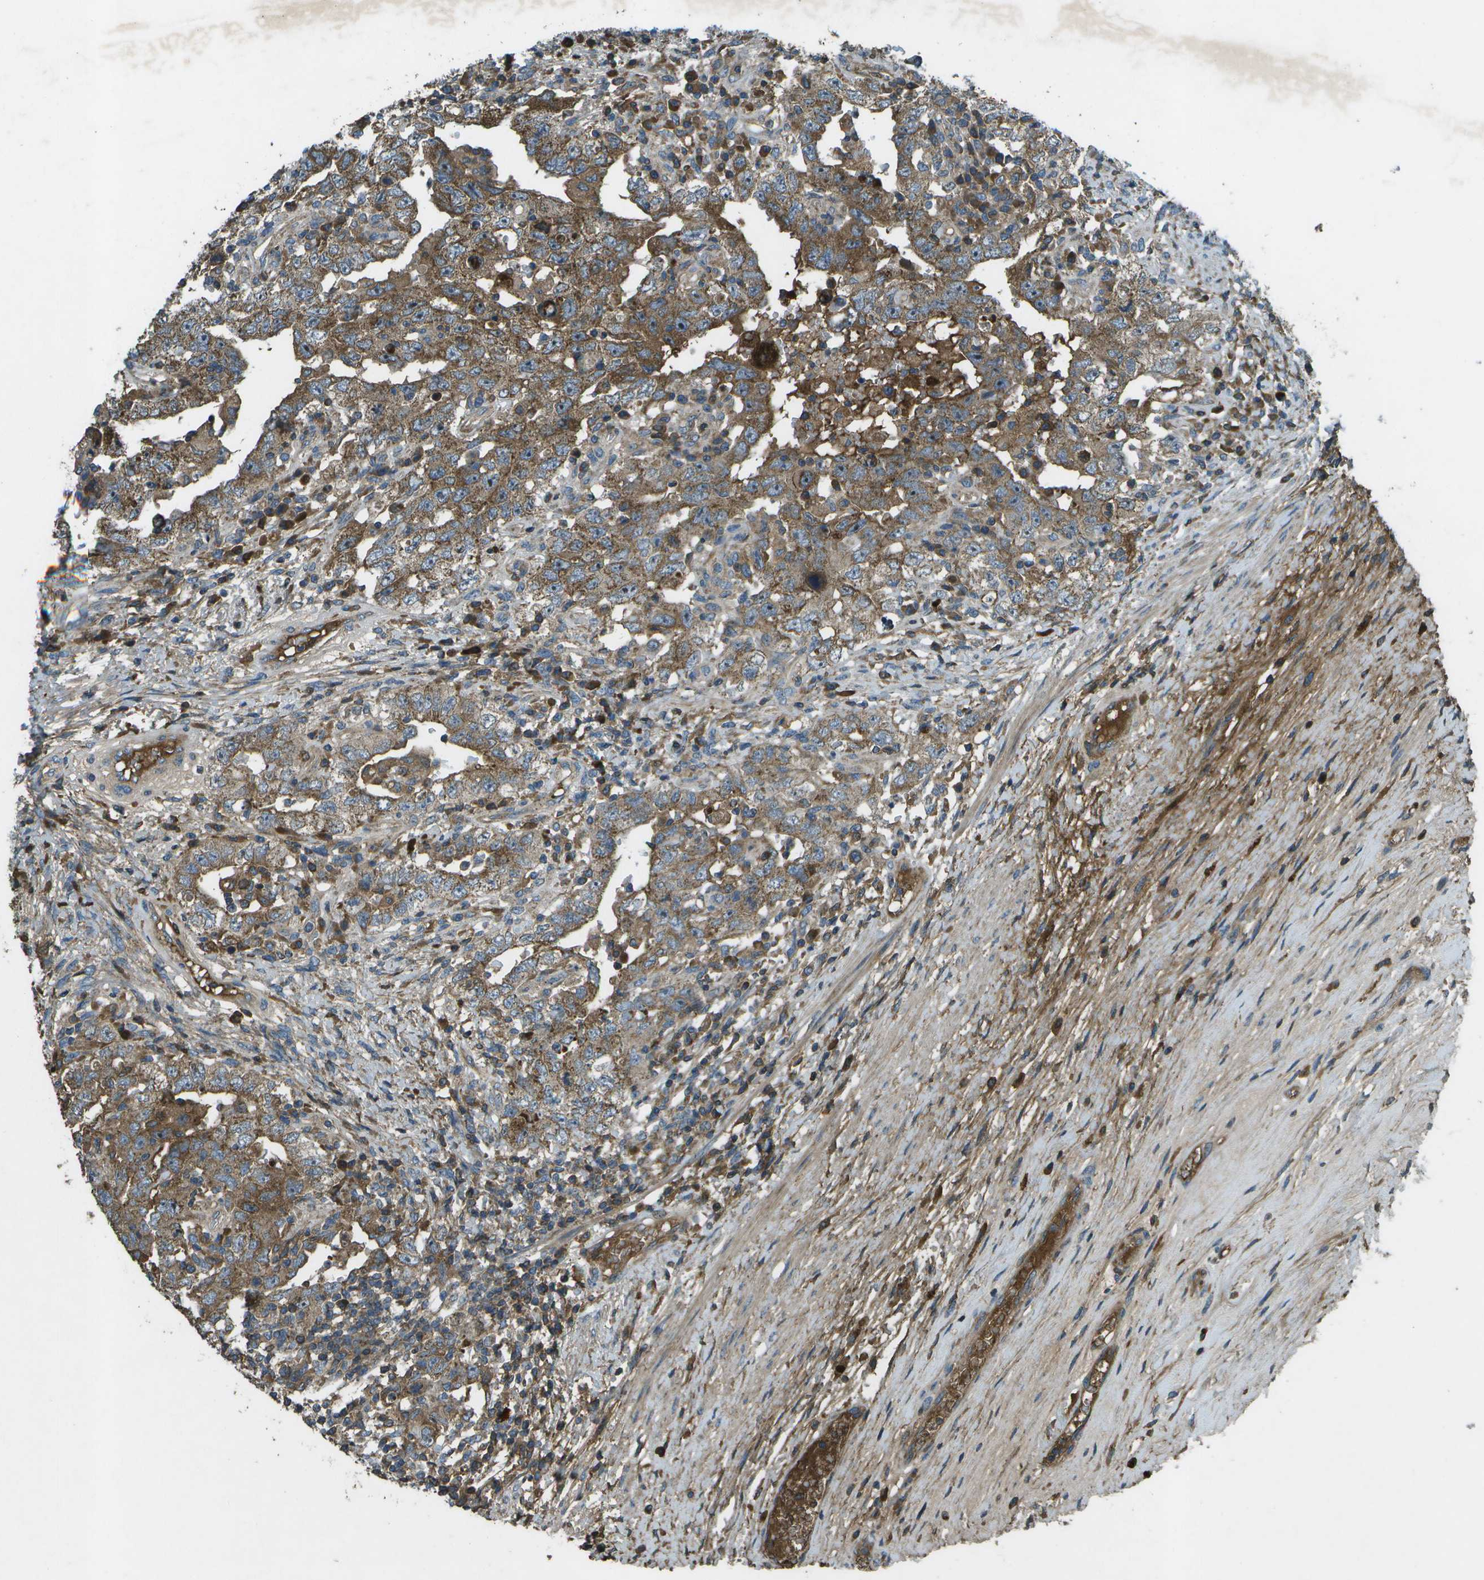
{"staining": {"intensity": "moderate", "quantity": ">75%", "location": "cytoplasmic/membranous"}, "tissue": "testis cancer", "cell_type": "Tumor cells", "image_type": "cancer", "snomed": [{"axis": "morphology", "description": "Carcinoma, Embryonal, NOS"}, {"axis": "topography", "description": "Testis"}], "caption": "Brown immunohistochemical staining in testis embryonal carcinoma displays moderate cytoplasmic/membranous positivity in about >75% of tumor cells. Ihc stains the protein of interest in brown and the nuclei are stained blue.", "gene": "PXYLP1", "patient": {"sex": "male", "age": 26}}